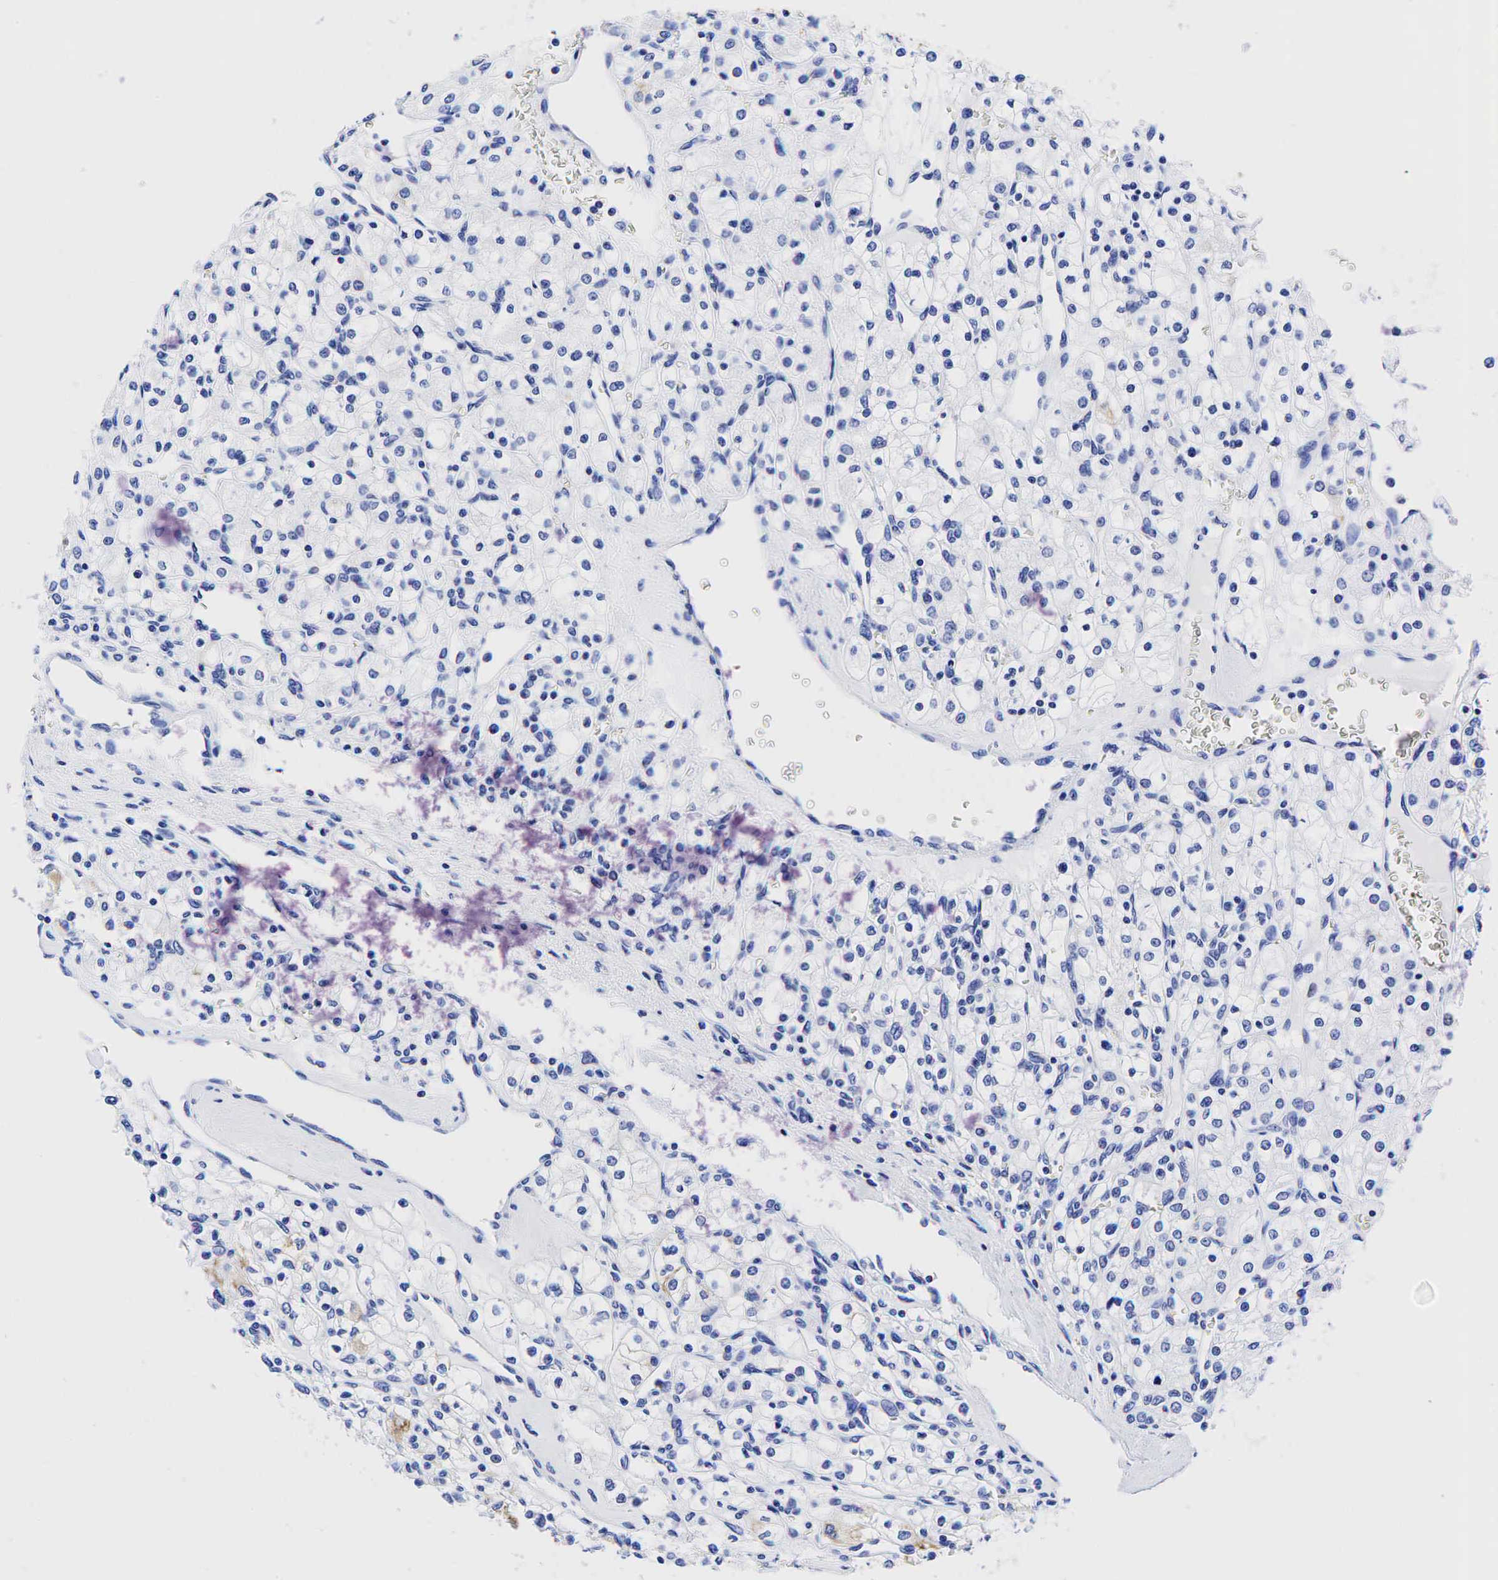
{"staining": {"intensity": "negative", "quantity": "none", "location": "none"}, "tissue": "renal cancer", "cell_type": "Tumor cells", "image_type": "cancer", "snomed": [{"axis": "morphology", "description": "Adenocarcinoma, NOS"}, {"axis": "topography", "description": "Kidney"}], "caption": "Immunohistochemical staining of renal adenocarcinoma demonstrates no significant staining in tumor cells.", "gene": "KRT19", "patient": {"sex": "female", "age": 62}}